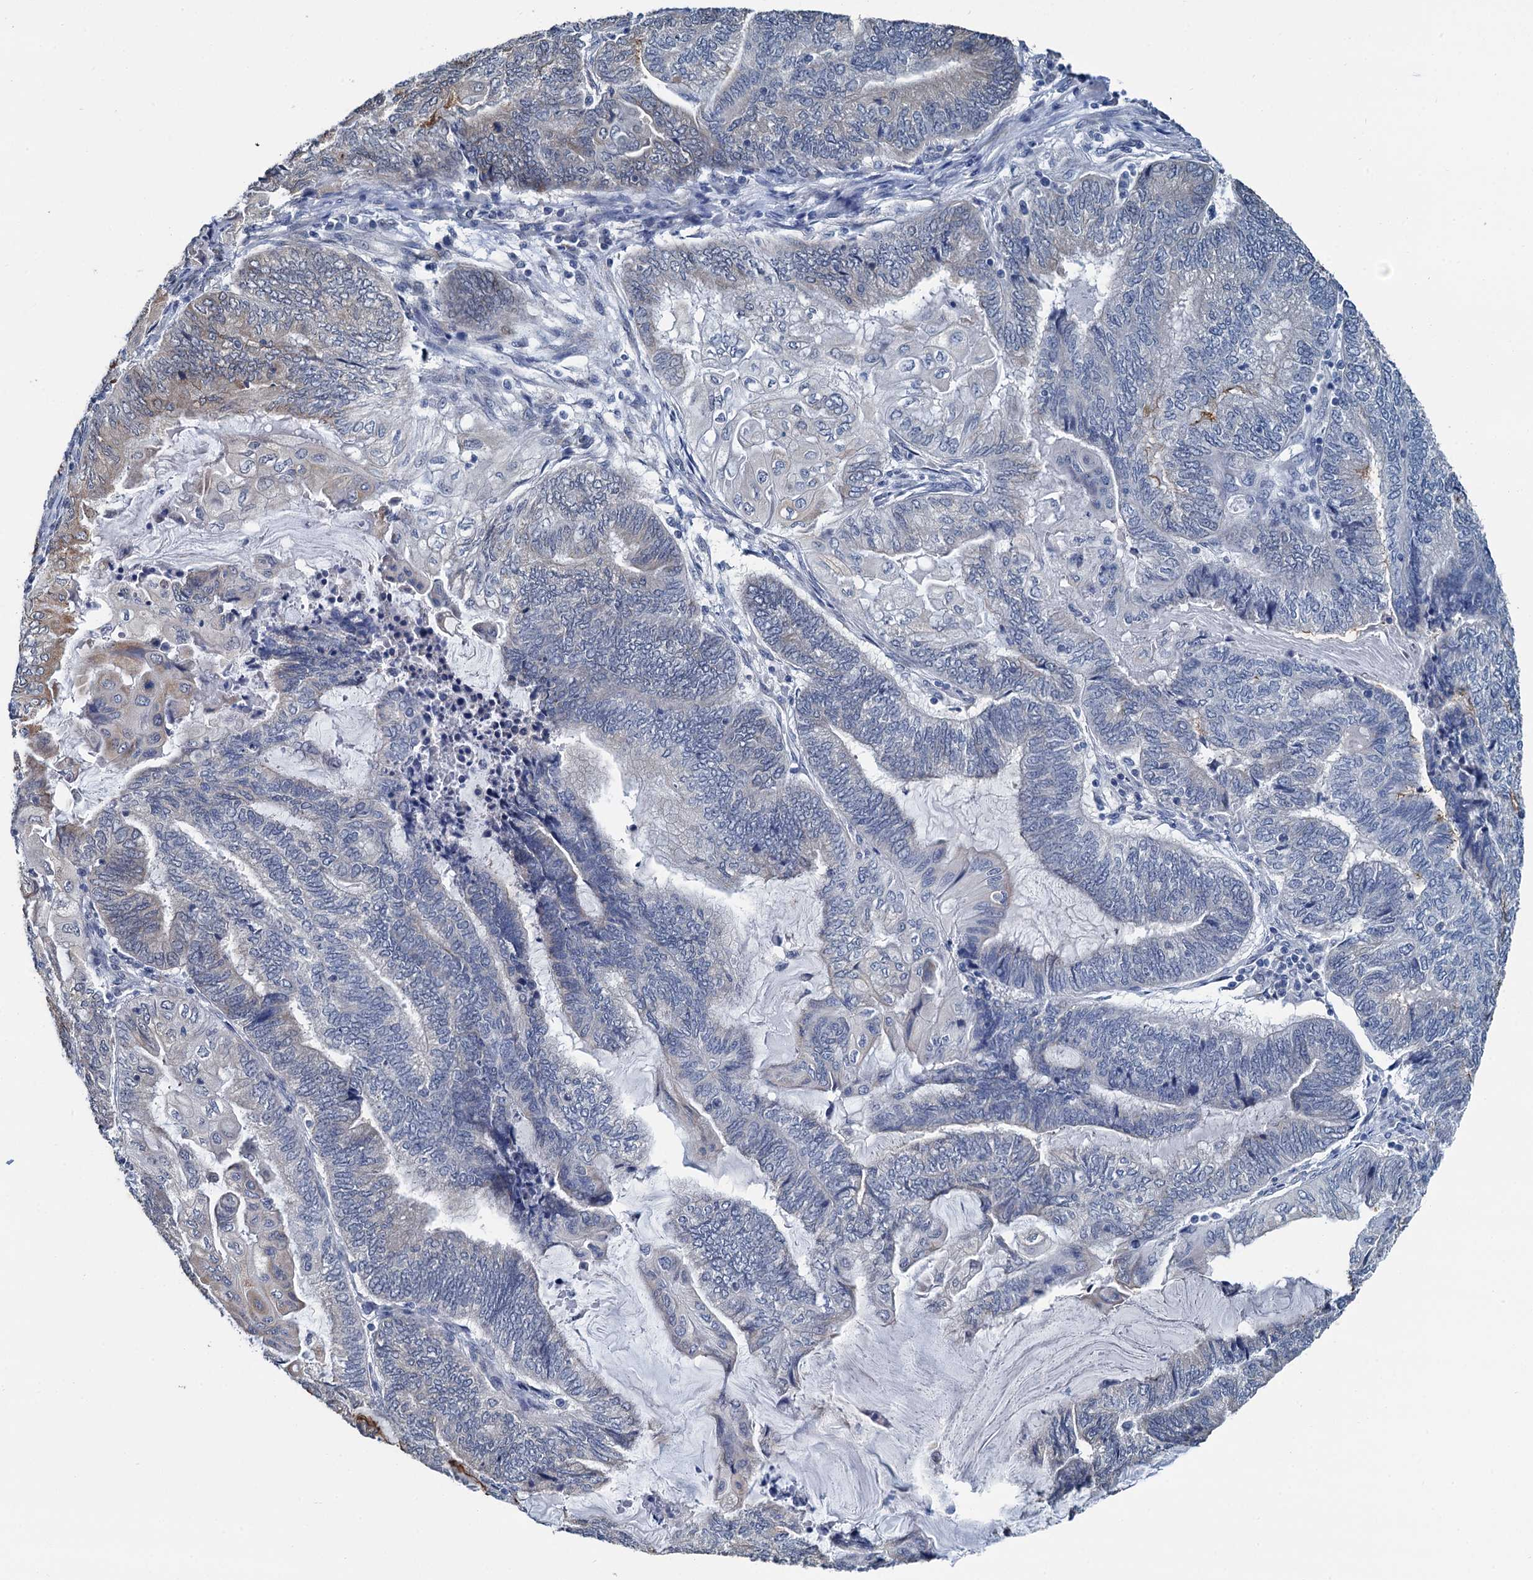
{"staining": {"intensity": "weak", "quantity": "<25%", "location": "cytoplasmic/membranous"}, "tissue": "endometrial cancer", "cell_type": "Tumor cells", "image_type": "cancer", "snomed": [{"axis": "morphology", "description": "Adenocarcinoma, NOS"}, {"axis": "topography", "description": "Uterus"}, {"axis": "topography", "description": "Endometrium"}], "caption": "Immunohistochemistry image of human adenocarcinoma (endometrial) stained for a protein (brown), which exhibits no positivity in tumor cells.", "gene": "MIOX", "patient": {"sex": "female", "age": 70}}